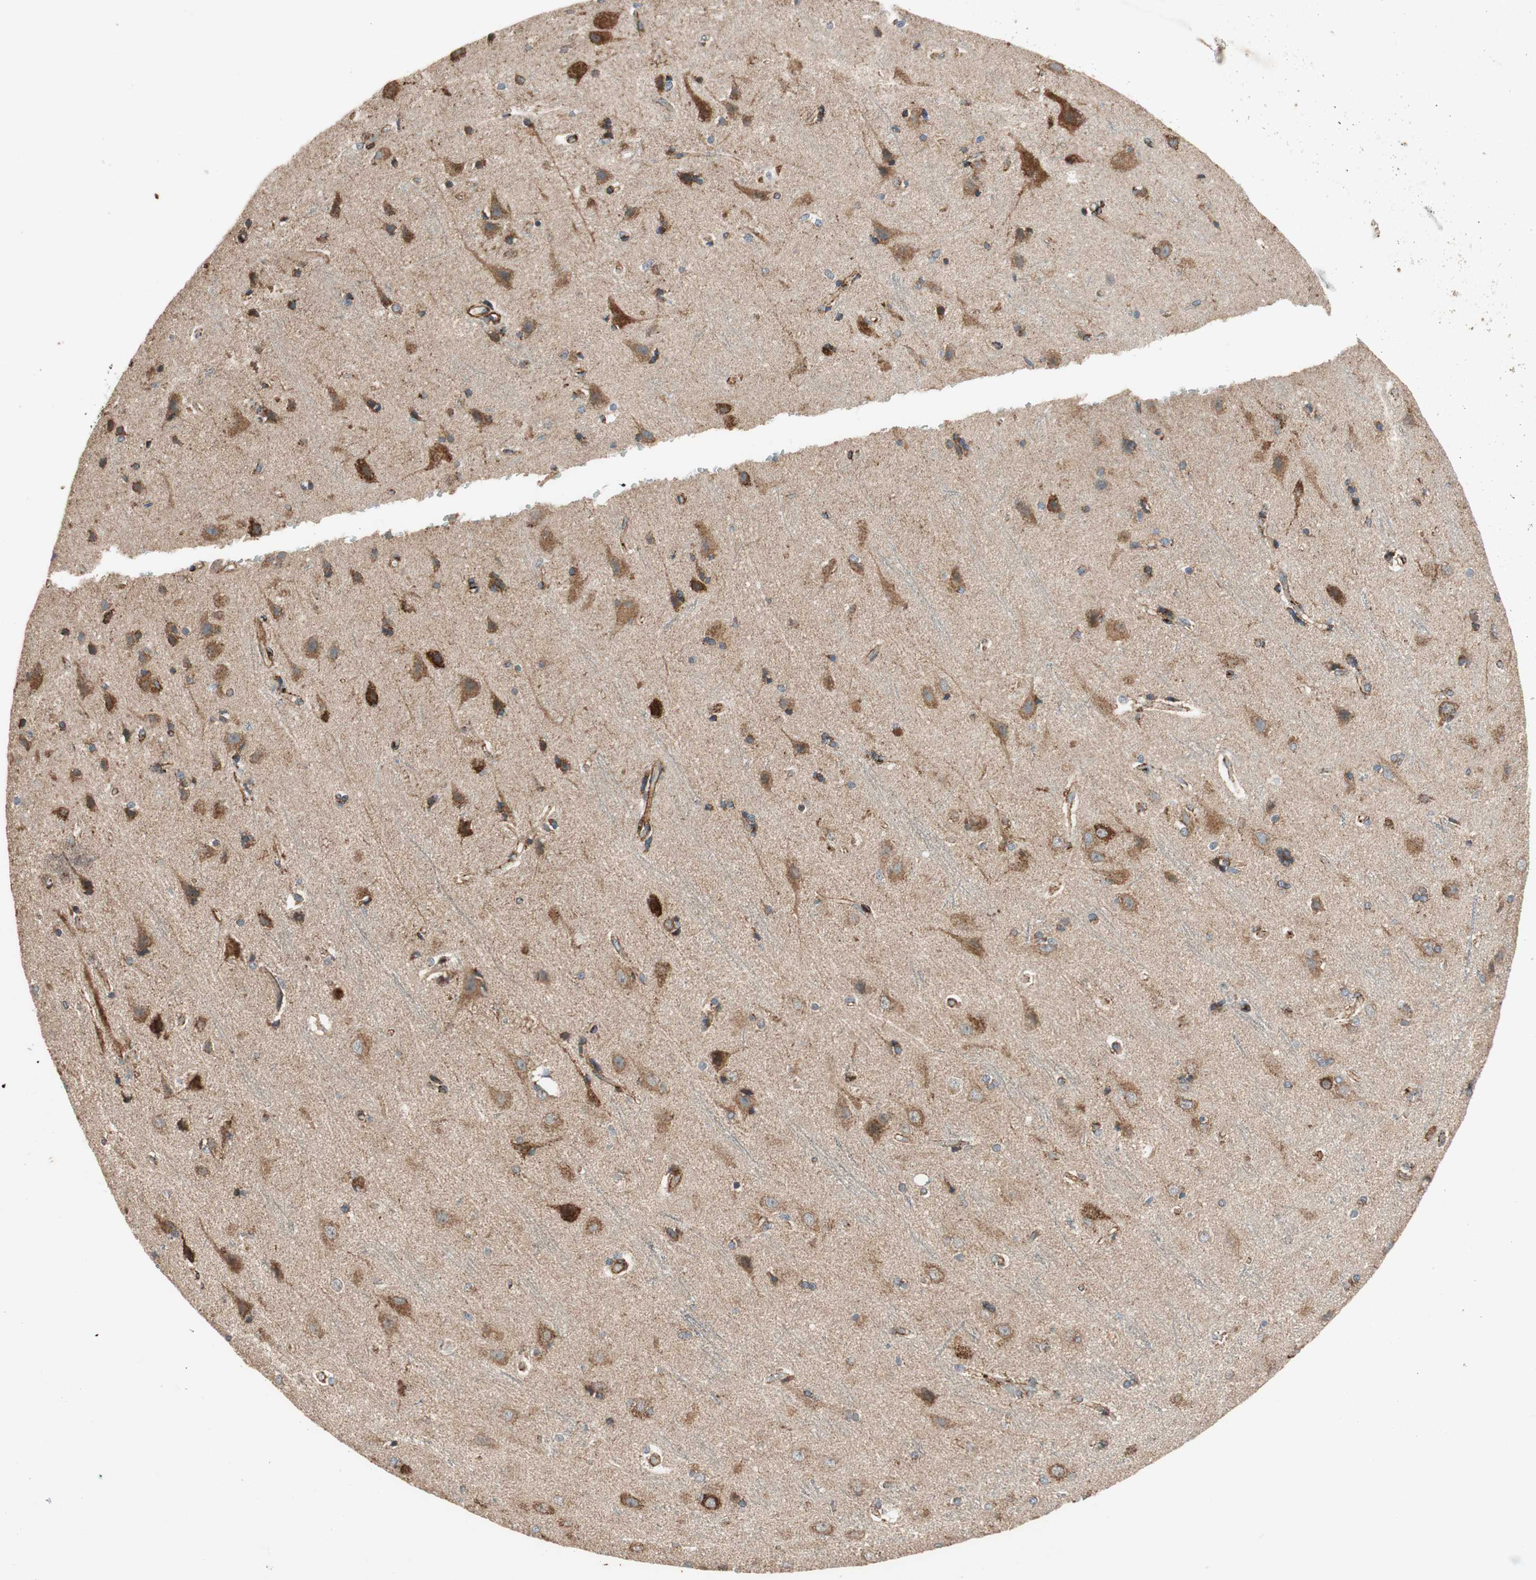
{"staining": {"intensity": "moderate", "quantity": ">75%", "location": "cytoplasmic/membranous"}, "tissue": "cerebral cortex", "cell_type": "Endothelial cells", "image_type": "normal", "snomed": [{"axis": "morphology", "description": "Normal tissue, NOS"}, {"axis": "topography", "description": "Cerebral cortex"}], "caption": "Brown immunohistochemical staining in benign human cerebral cortex exhibits moderate cytoplasmic/membranous positivity in approximately >75% of endothelial cells. Nuclei are stained in blue.", "gene": "AKAP1", "patient": {"sex": "female", "age": 54}}